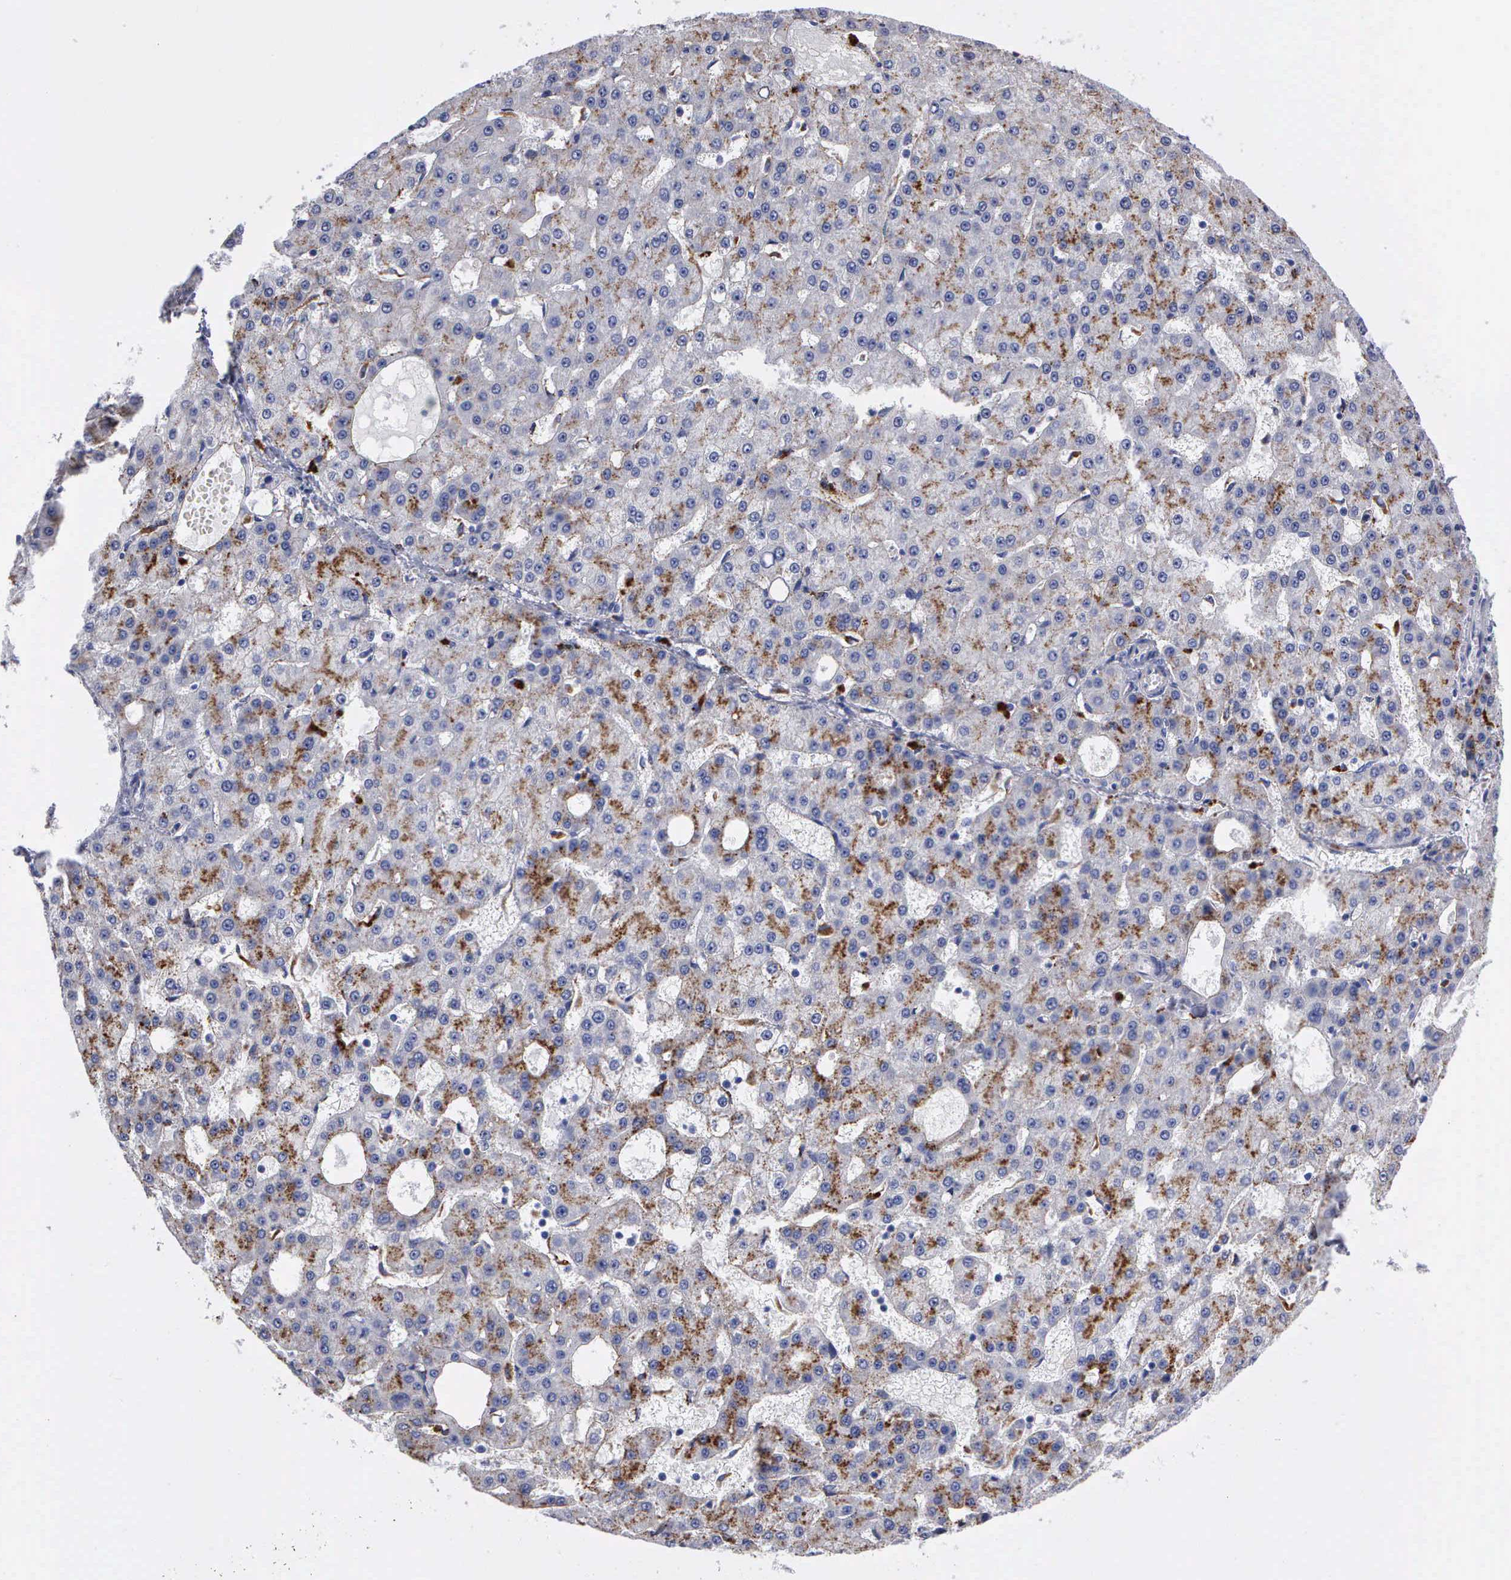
{"staining": {"intensity": "moderate", "quantity": "25%-75%", "location": "cytoplasmic/membranous"}, "tissue": "liver cancer", "cell_type": "Tumor cells", "image_type": "cancer", "snomed": [{"axis": "morphology", "description": "Carcinoma, Hepatocellular, NOS"}, {"axis": "topography", "description": "Liver"}], "caption": "Immunohistochemistry (IHC) of human liver cancer exhibits medium levels of moderate cytoplasmic/membranous staining in approximately 25%-75% of tumor cells.", "gene": "CTSL", "patient": {"sex": "male", "age": 47}}